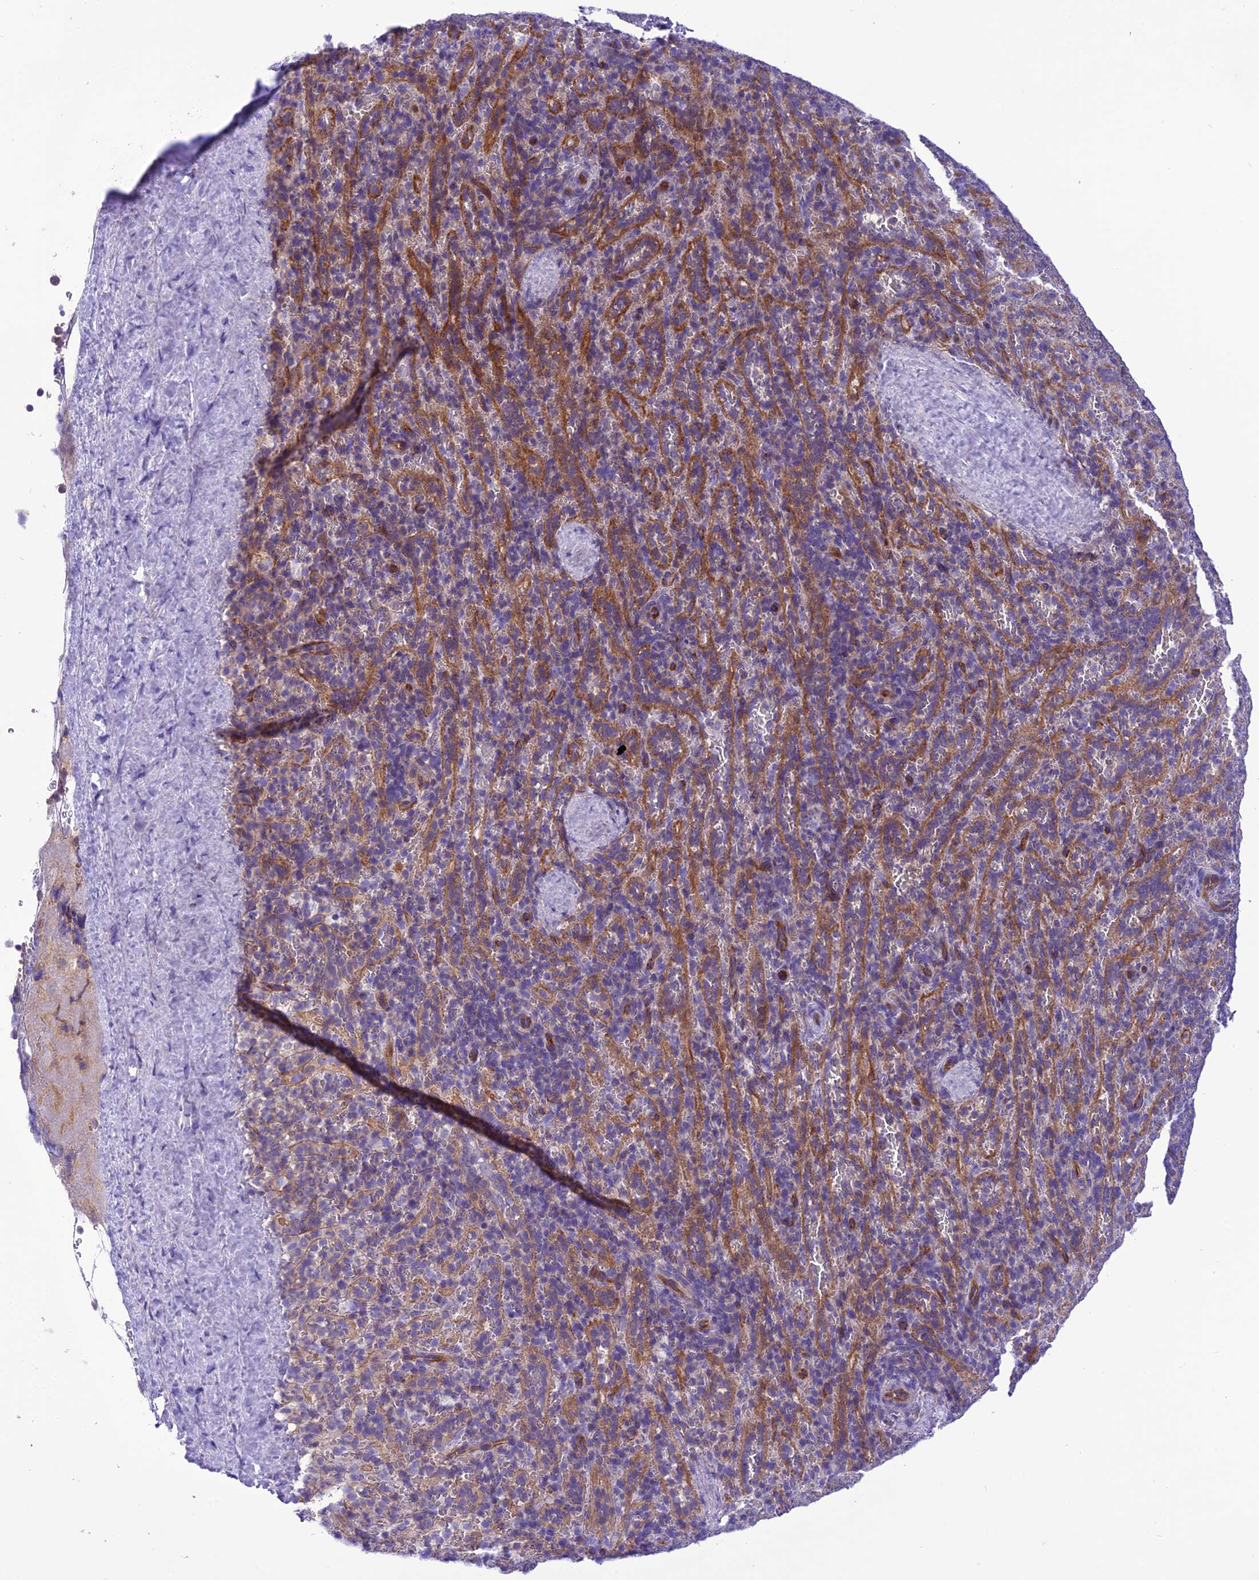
{"staining": {"intensity": "negative", "quantity": "none", "location": "none"}, "tissue": "spleen", "cell_type": "Cells in red pulp", "image_type": "normal", "snomed": [{"axis": "morphology", "description": "Normal tissue, NOS"}, {"axis": "topography", "description": "Spleen"}], "caption": "Cells in red pulp are negative for protein expression in benign human spleen. The staining was performed using DAB (3,3'-diaminobenzidine) to visualize the protein expression in brown, while the nuclei were stained in blue with hematoxylin (Magnification: 20x).", "gene": "PPFIA3", "patient": {"sex": "female", "age": 21}}